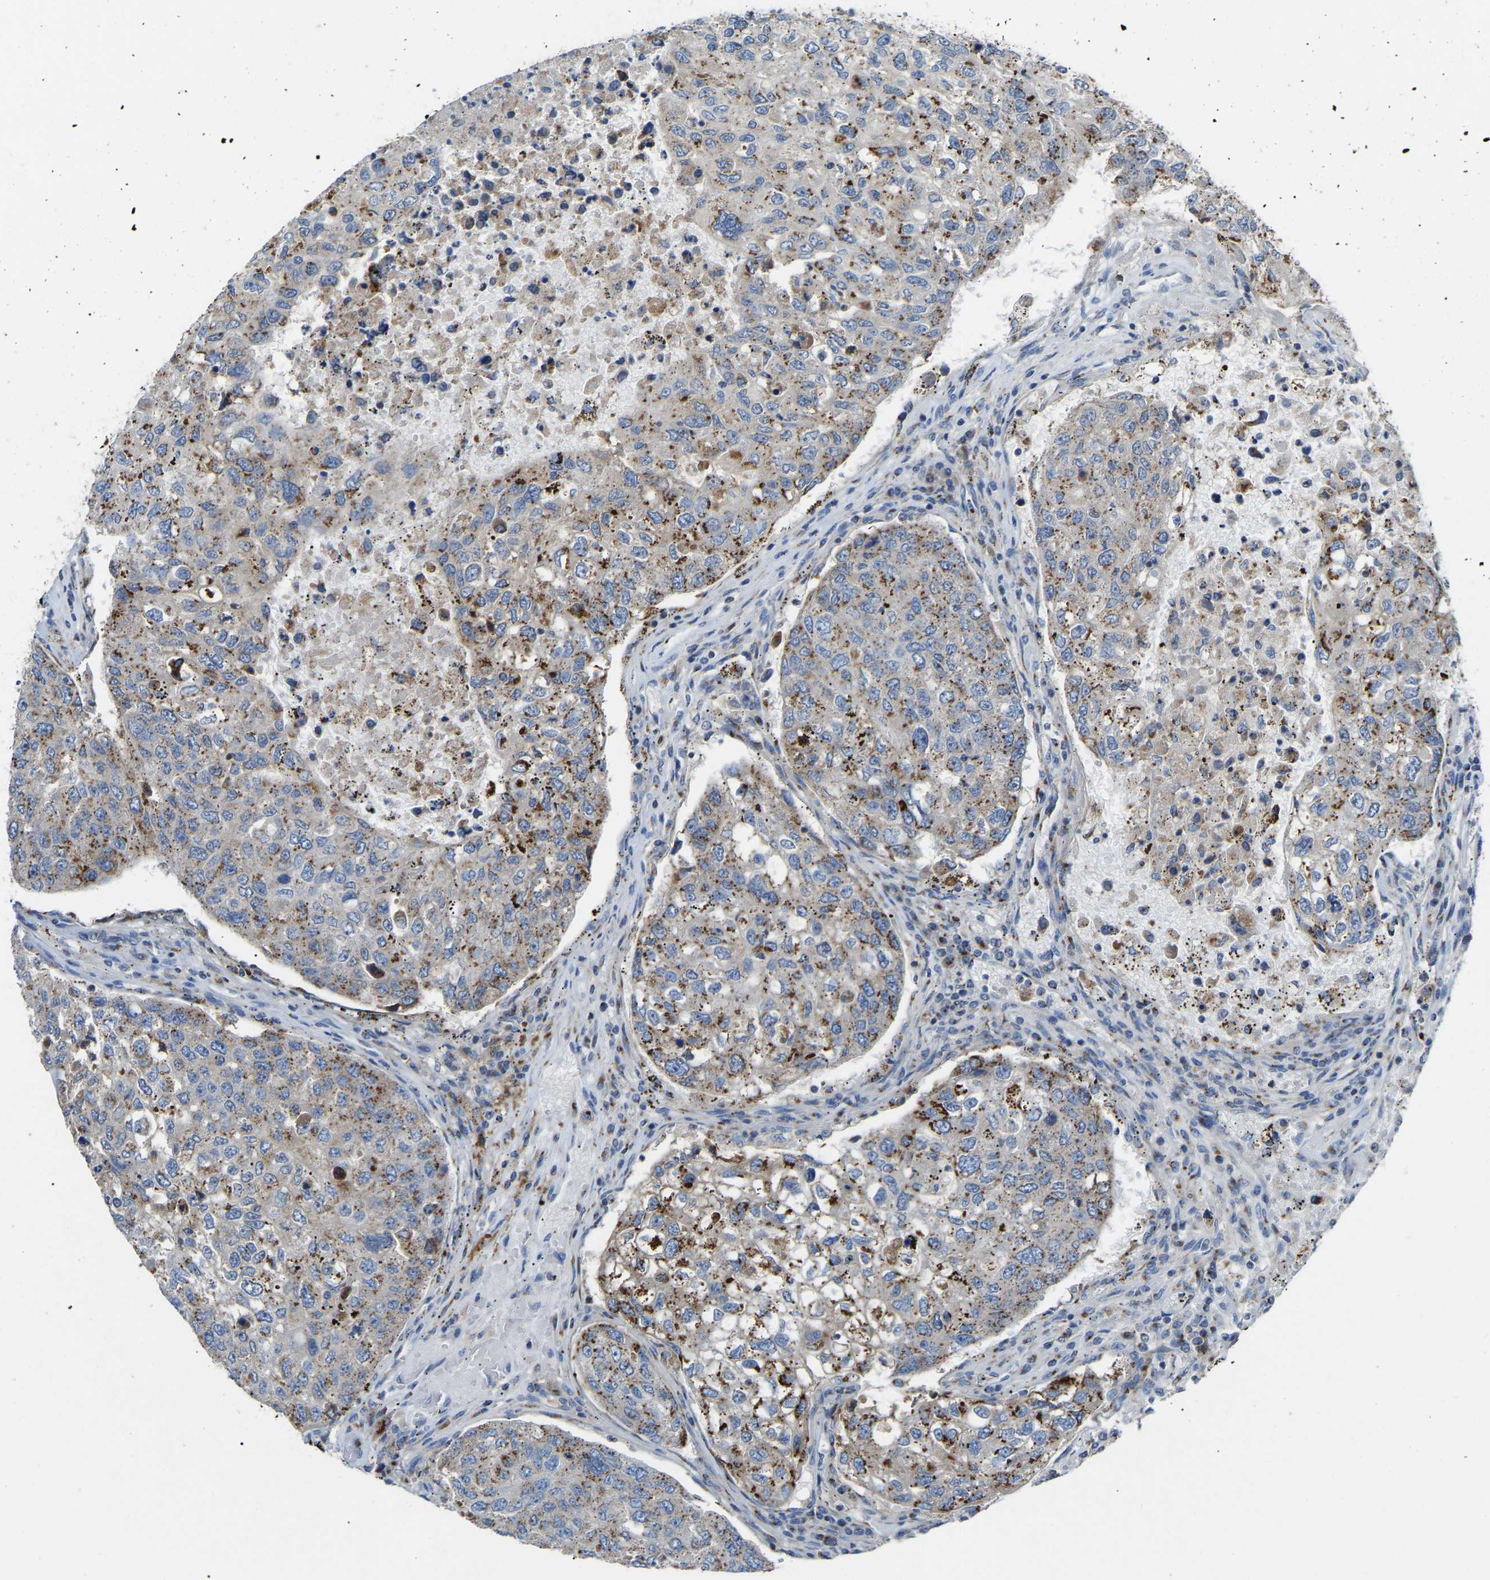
{"staining": {"intensity": "moderate", "quantity": ">75%", "location": "cytoplasmic/membranous"}, "tissue": "urothelial cancer", "cell_type": "Tumor cells", "image_type": "cancer", "snomed": [{"axis": "morphology", "description": "Urothelial carcinoma, High grade"}, {"axis": "topography", "description": "Lymph node"}, {"axis": "topography", "description": "Urinary bladder"}], "caption": "Protein staining of urothelial carcinoma (high-grade) tissue shows moderate cytoplasmic/membranous staining in about >75% of tumor cells.", "gene": "CANT1", "patient": {"sex": "male", "age": 51}}